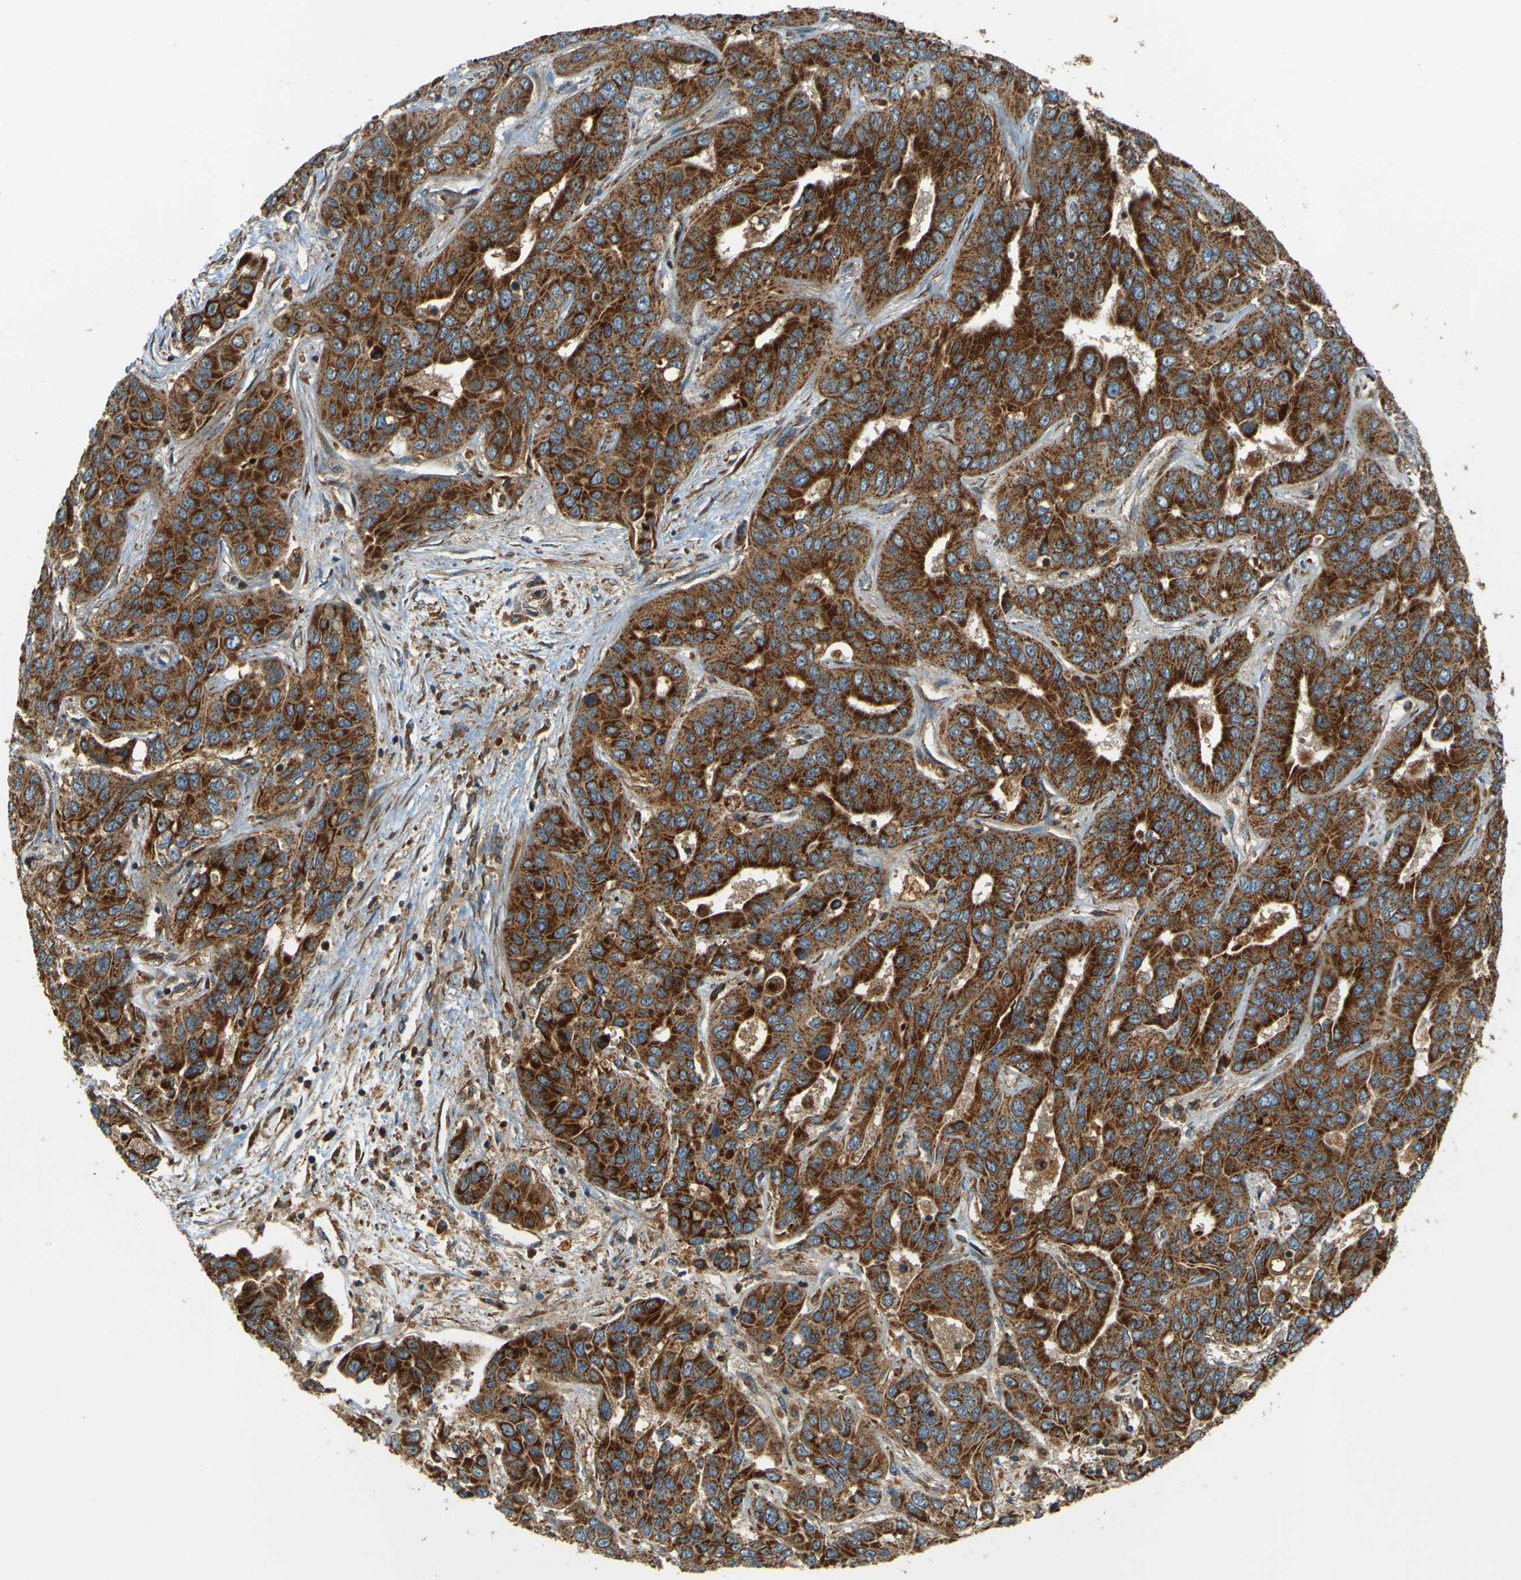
{"staining": {"intensity": "strong", "quantity": ">75%", "location": "cytoplasmic/membranous"}, "tissue": "liver cancer", "cell_type": "Tumor cells", "image_type": "cancer", "snomed": [{"axis": "morphology", "description": "Cholangiocarcinoma"}, {"axis": "topography", "description": "Liver"}], "caption": "Brown immunohistochemical staining in human liver cholangiocarcinoma shows strong cytoplasmic/membranous expression in about >75% of tumor cells.", "gene": "DNAJC5", "patient": {"sex": "female", "age": 52}}